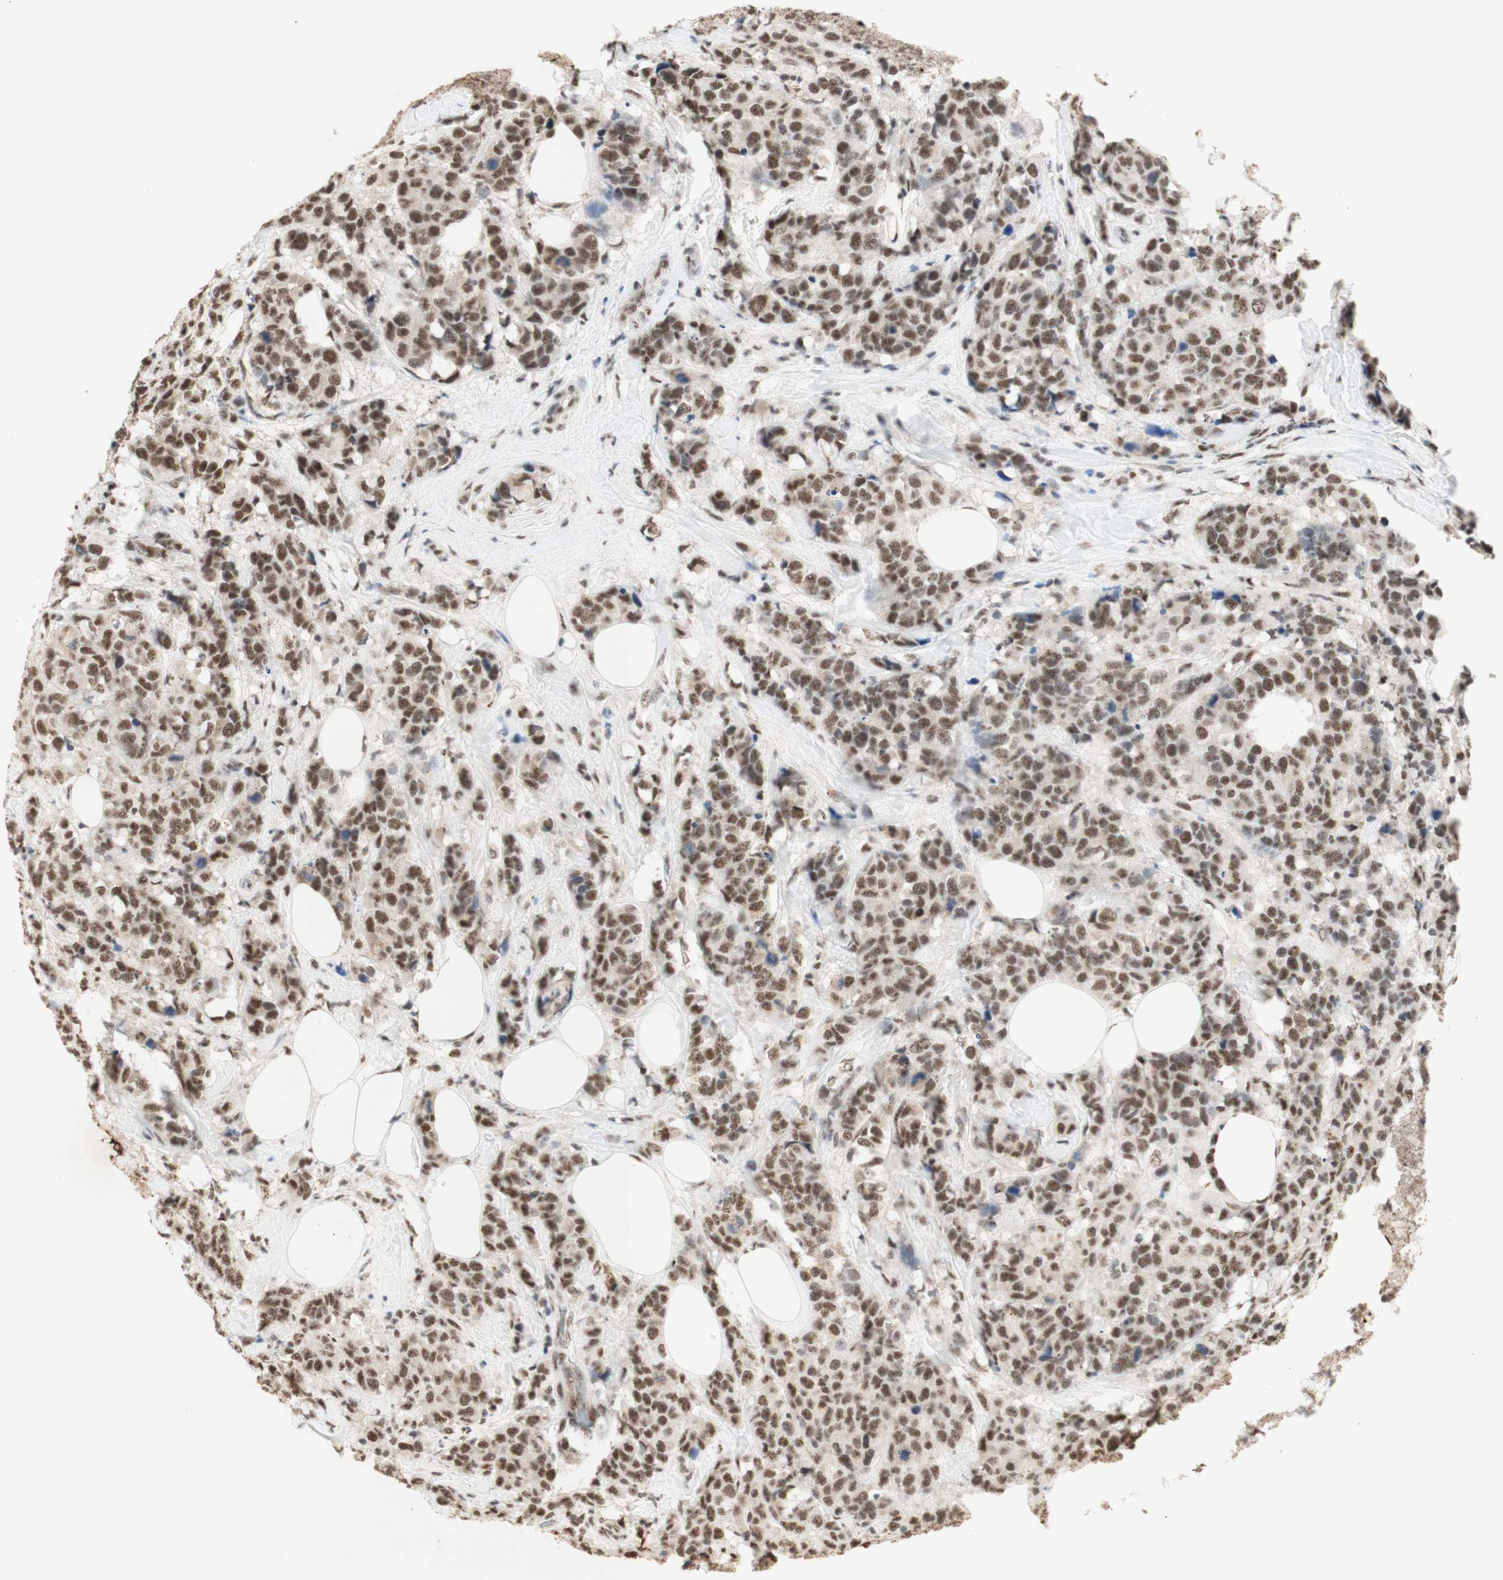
{"staining": {"intensity": "moderate", "quantity": ">75%", "location": "nuclear"}, "tissue": "breast cancer", "cell_type": "Tumor cells", "image_type": "cancer", "snomed": [{"axis": "morphology", "description": "Lobular carcinoma"}, {"axis": "topography", "description": "Breast"}], "caption": "The image demonstrates staining of breast cancer (lobular carcinoma), revealing moderate nuclear protein positivity (brown color) within tumor cells.", "gene": "SNRPB", "patient": {"sex": "female", "age": 59}}